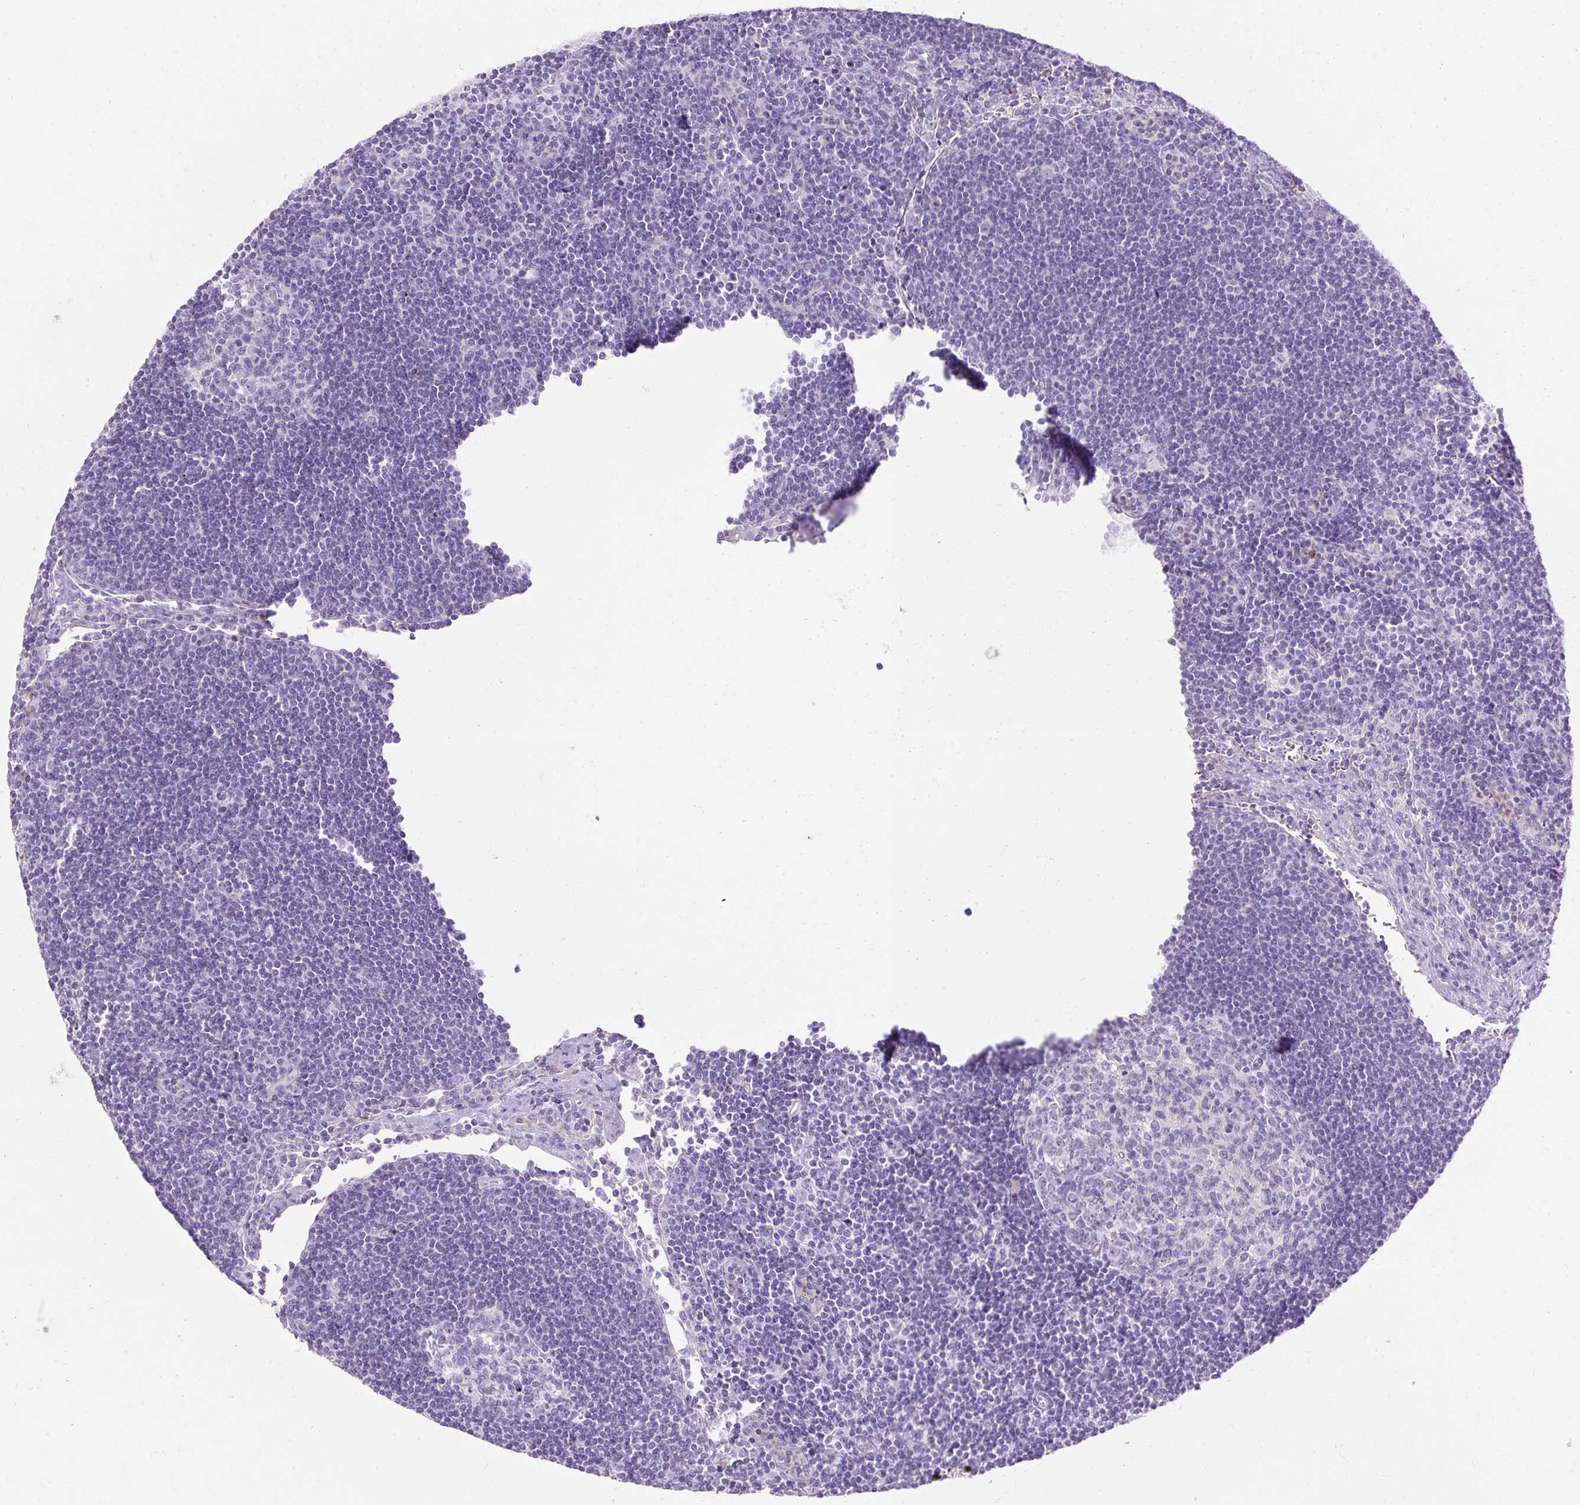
{"staining": {"intensity": "negative", "quantity": "none", "location": "none"}, "tissue": "lymph node", "cell_type": "Germinal center cells", "image_type": "normal", "snomed": [{"axis": "morphology", "description": "Normal tissue, NOS"}, {"axis": "topography", "description": "Lymph node"}], "caption": "Normal lymph node was stained to show a protein in brown. There is no significant expression in germinal center cells. (Immunohistochemistry, brightfield microscopy, high magnification).", "gene": "HSD11B1", "patient": {"sex": "female", "age": 29}}